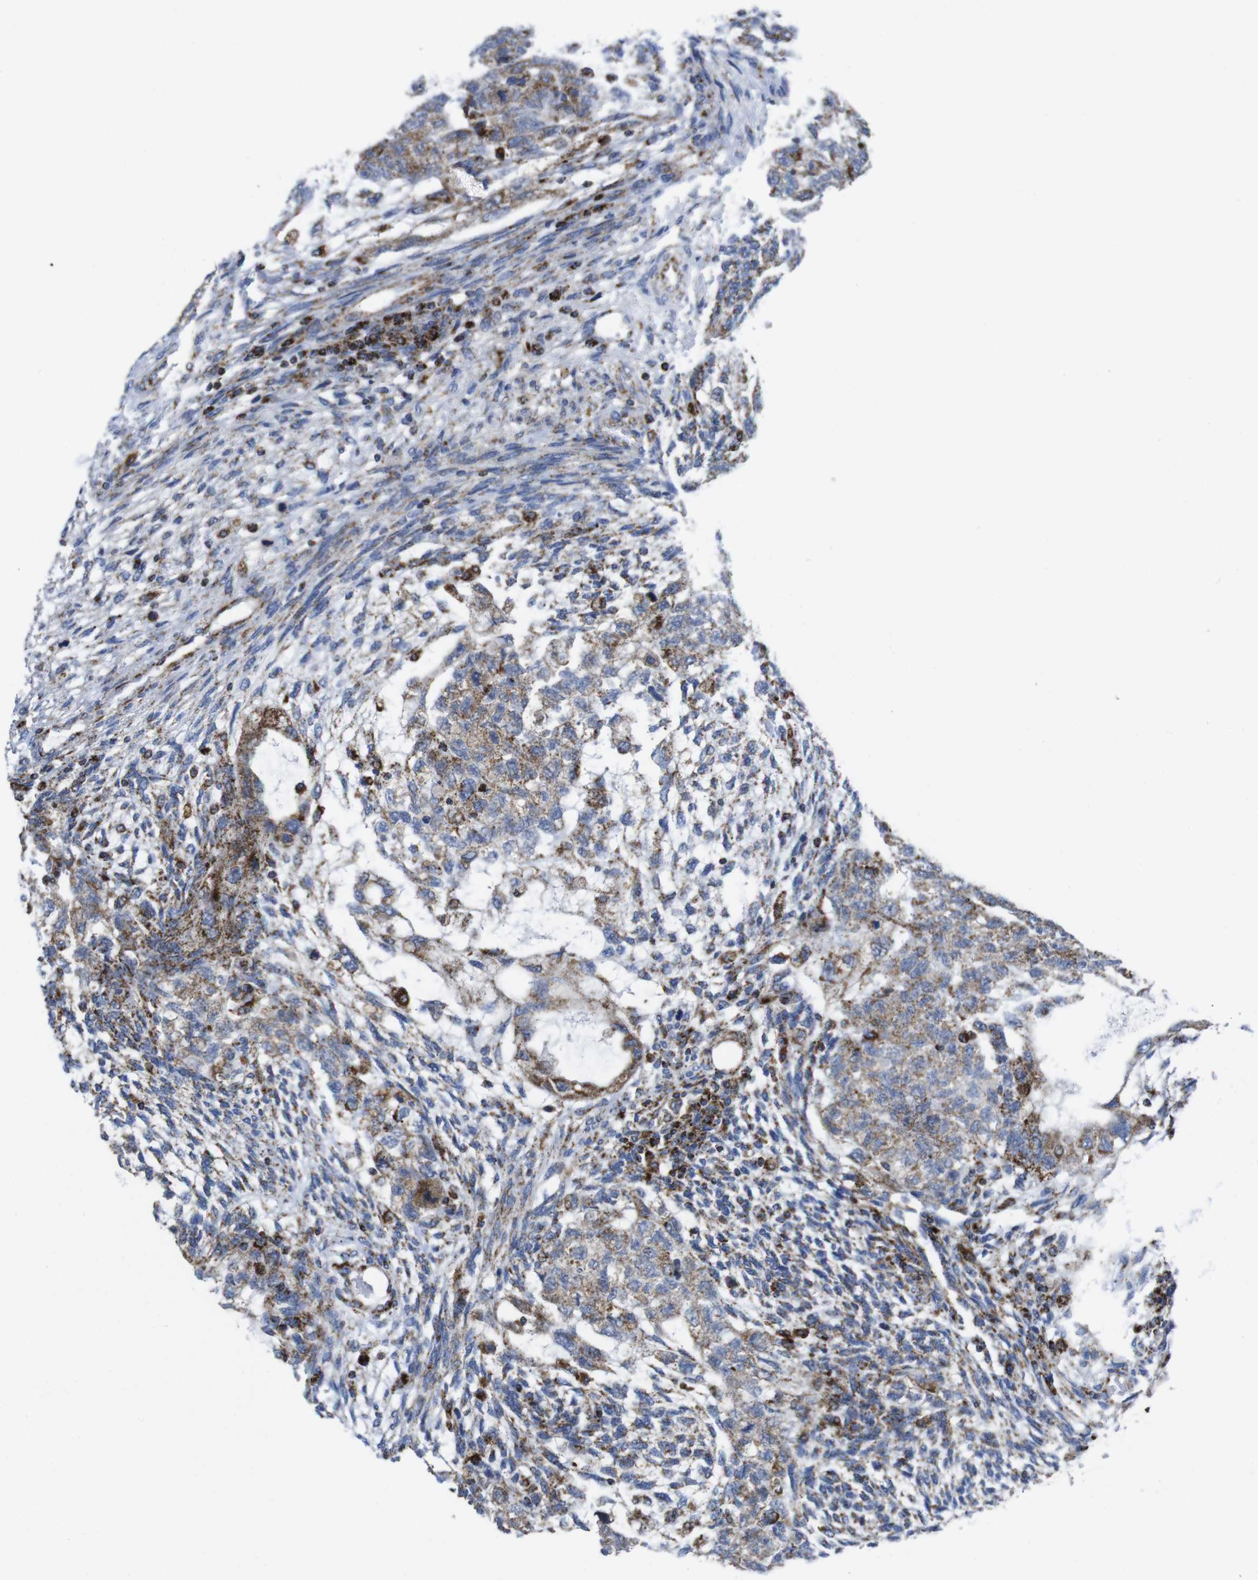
{"staining": {"intensity": "weak", "quantity": "25%-75%", "location": "cytoplasmic/membranous"}, "tissue": "testis cancer", "cell_type": "Tumor cells", "image_type": "cancer", "snomed": [{"axis": "morphology", "description": "Normal tissue, NOS"}, {"axis": "morphology", "description": "Carcinoma, Embryonal, NOS"}, {"axis": "topography", "description": "Testis"}], "caption": "This is a micrograph of immunohistochemistry (IHC) staining of testis embryonal carcinoma, which shows weak positivity in the cytoplasmic/membranous of tumor cells.", "gene": "TMEM192", "patient": {"sex": "male", "age": 36}}